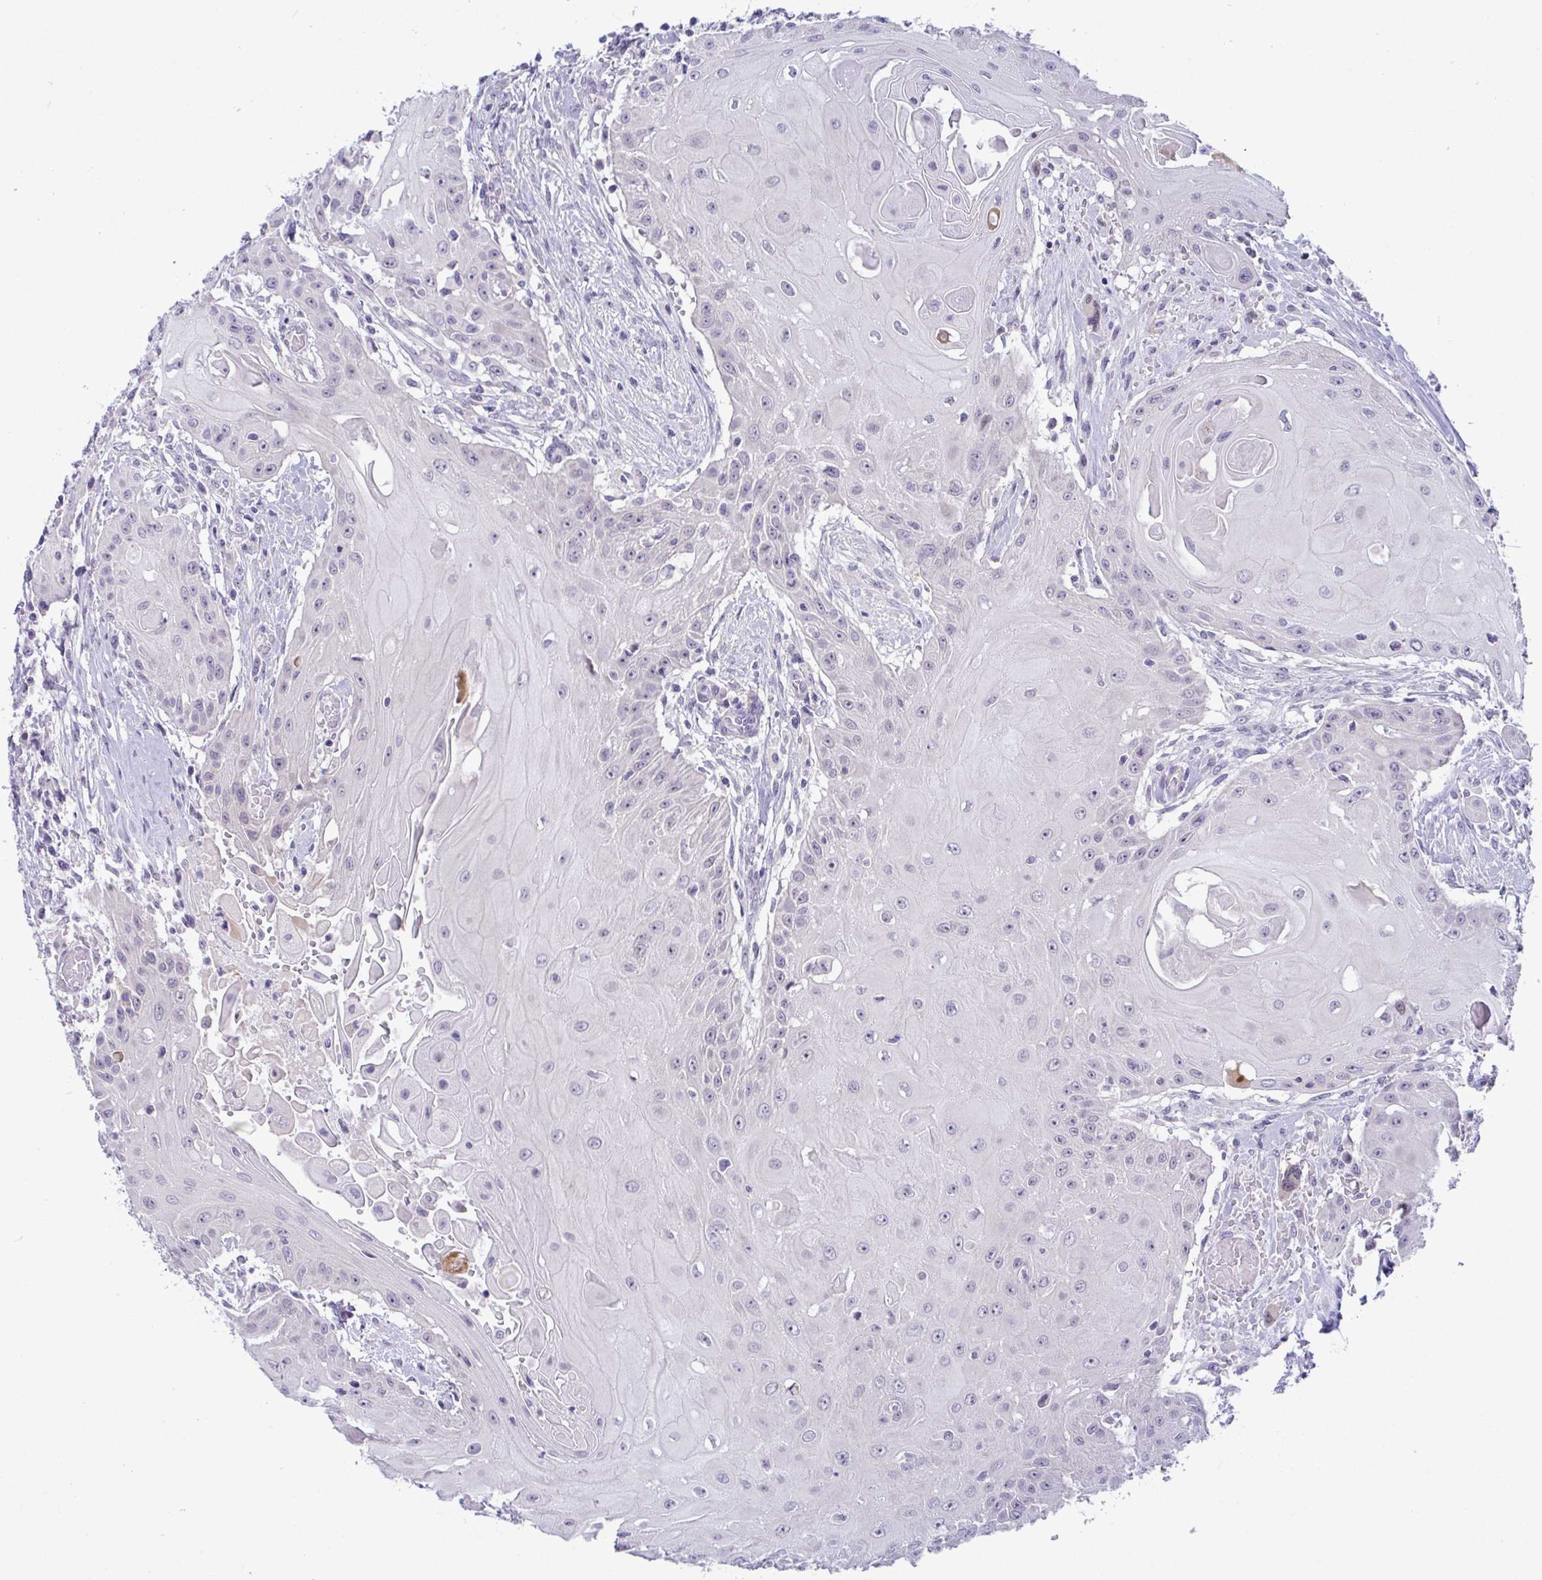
{"staining": {"intensity": "negative", "quantity": "none", "location": "none"}, "tissue": "head and neck cancer", "cell_type": "Tumor cells", "image_type": "cancer", "snomed": [{"axis": "morphology", "description": "Squamous cell carcinoma, NOS"}, {"axis": "topography", "description": "Oral tissue"}, {"axis": "topography", "description": "Head-Neck"}, {"axis": "topography", "description": "Neck, NOS"}], "caption": "Immunohistochemical staining of human head and neck squamous cell carcinoma demonstrates no significant positivity in tumor cells.", "gene": "USP35", "patient": {"sex": "female", "age": 55}}